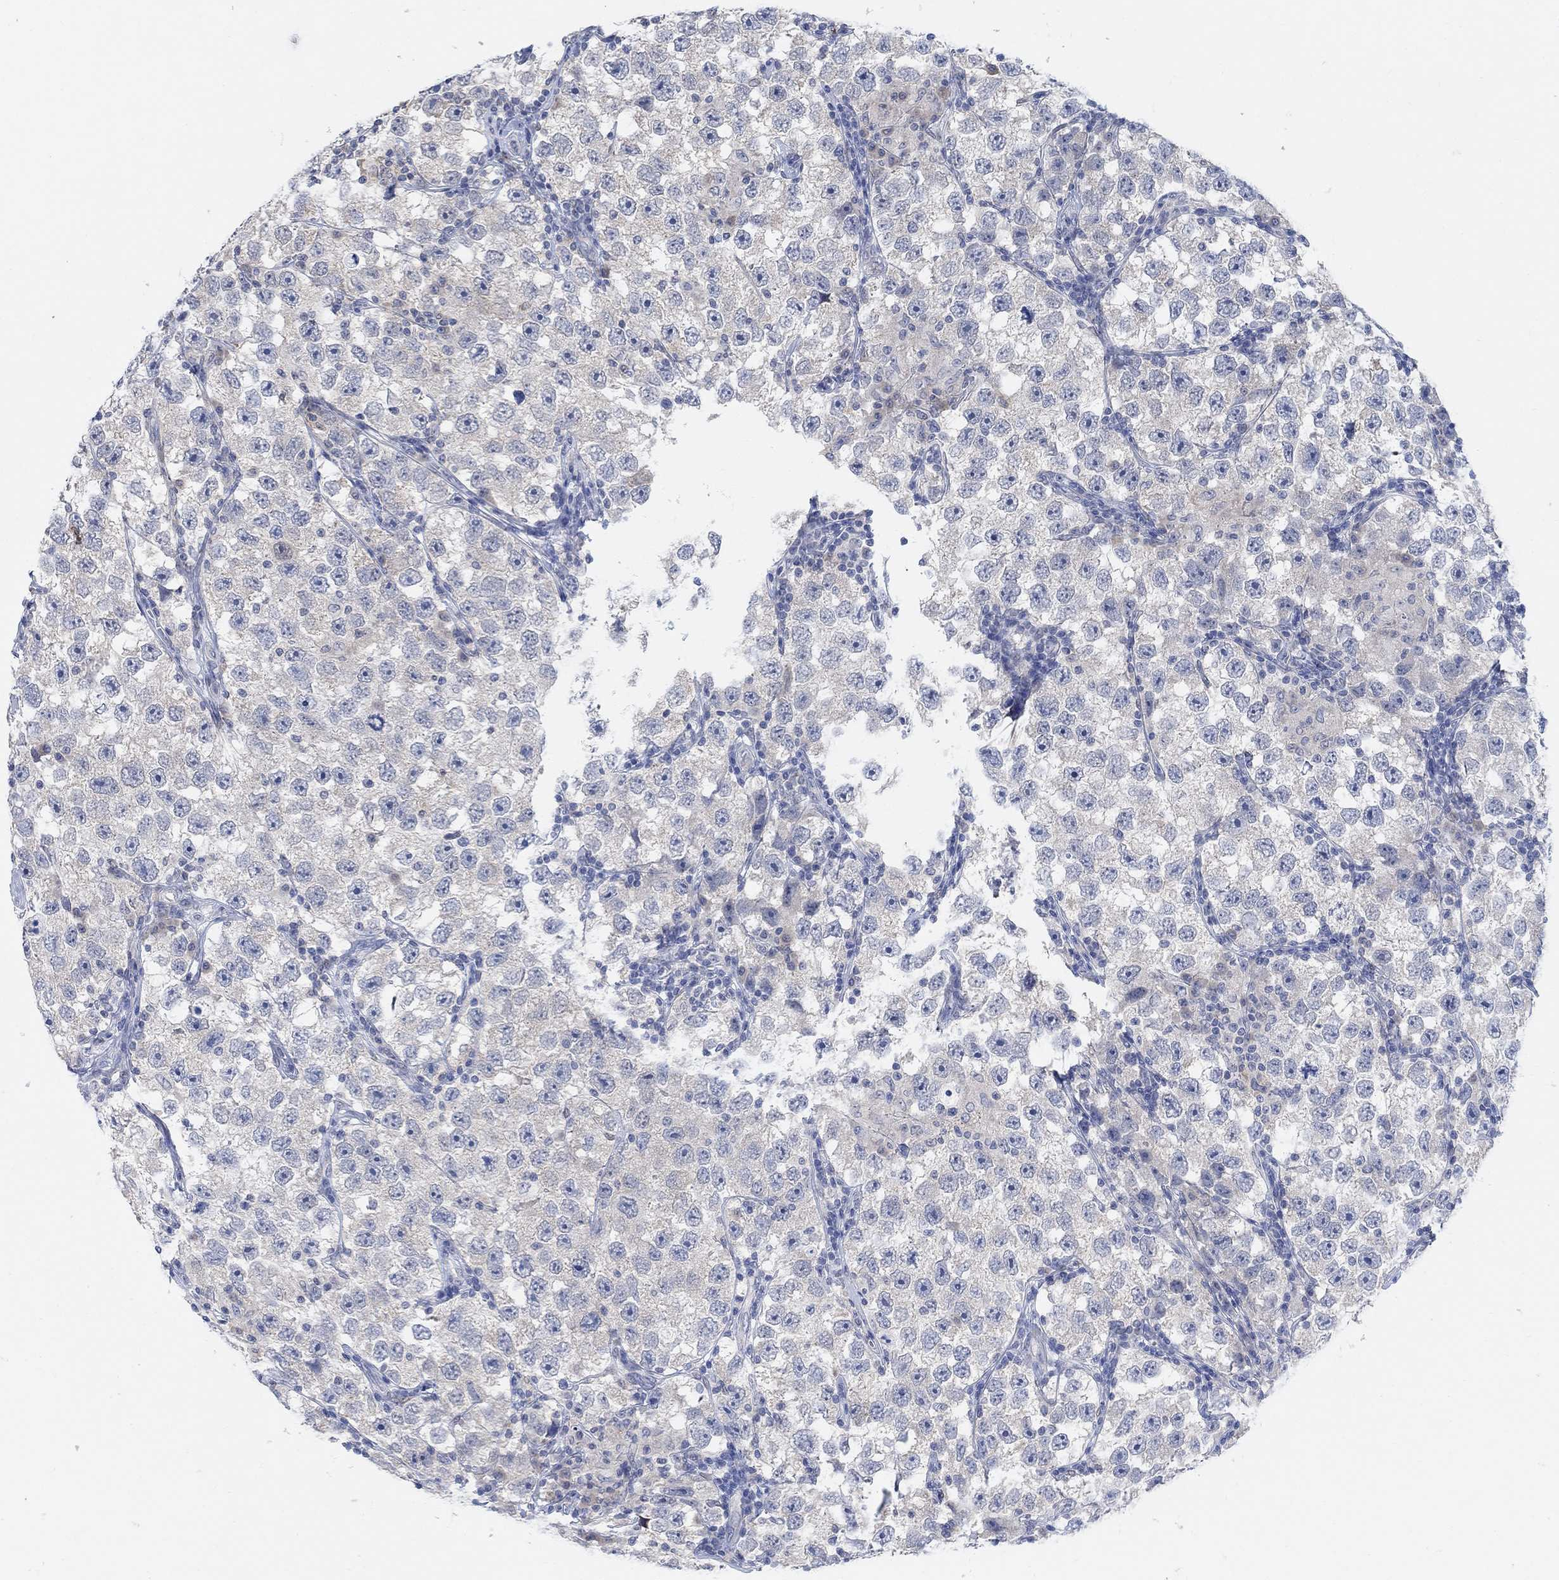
{"staining": {"intensity": "negative", "quantity": "none", "location": "none"}, "tissue": "testis cancer", "cell_type": "Tumor cells", "image_type": "cancer", "snomed": [{"axis": "morphology", "description": "Seminoma, NOS"}, {"axis": "topography", "description": "Testis"}], "caption": "A micrograph of human testis cancer is negative for staining in tumor cells.", "gene": "RIMS1", "patient": {"sex": "male", "age": 26}}